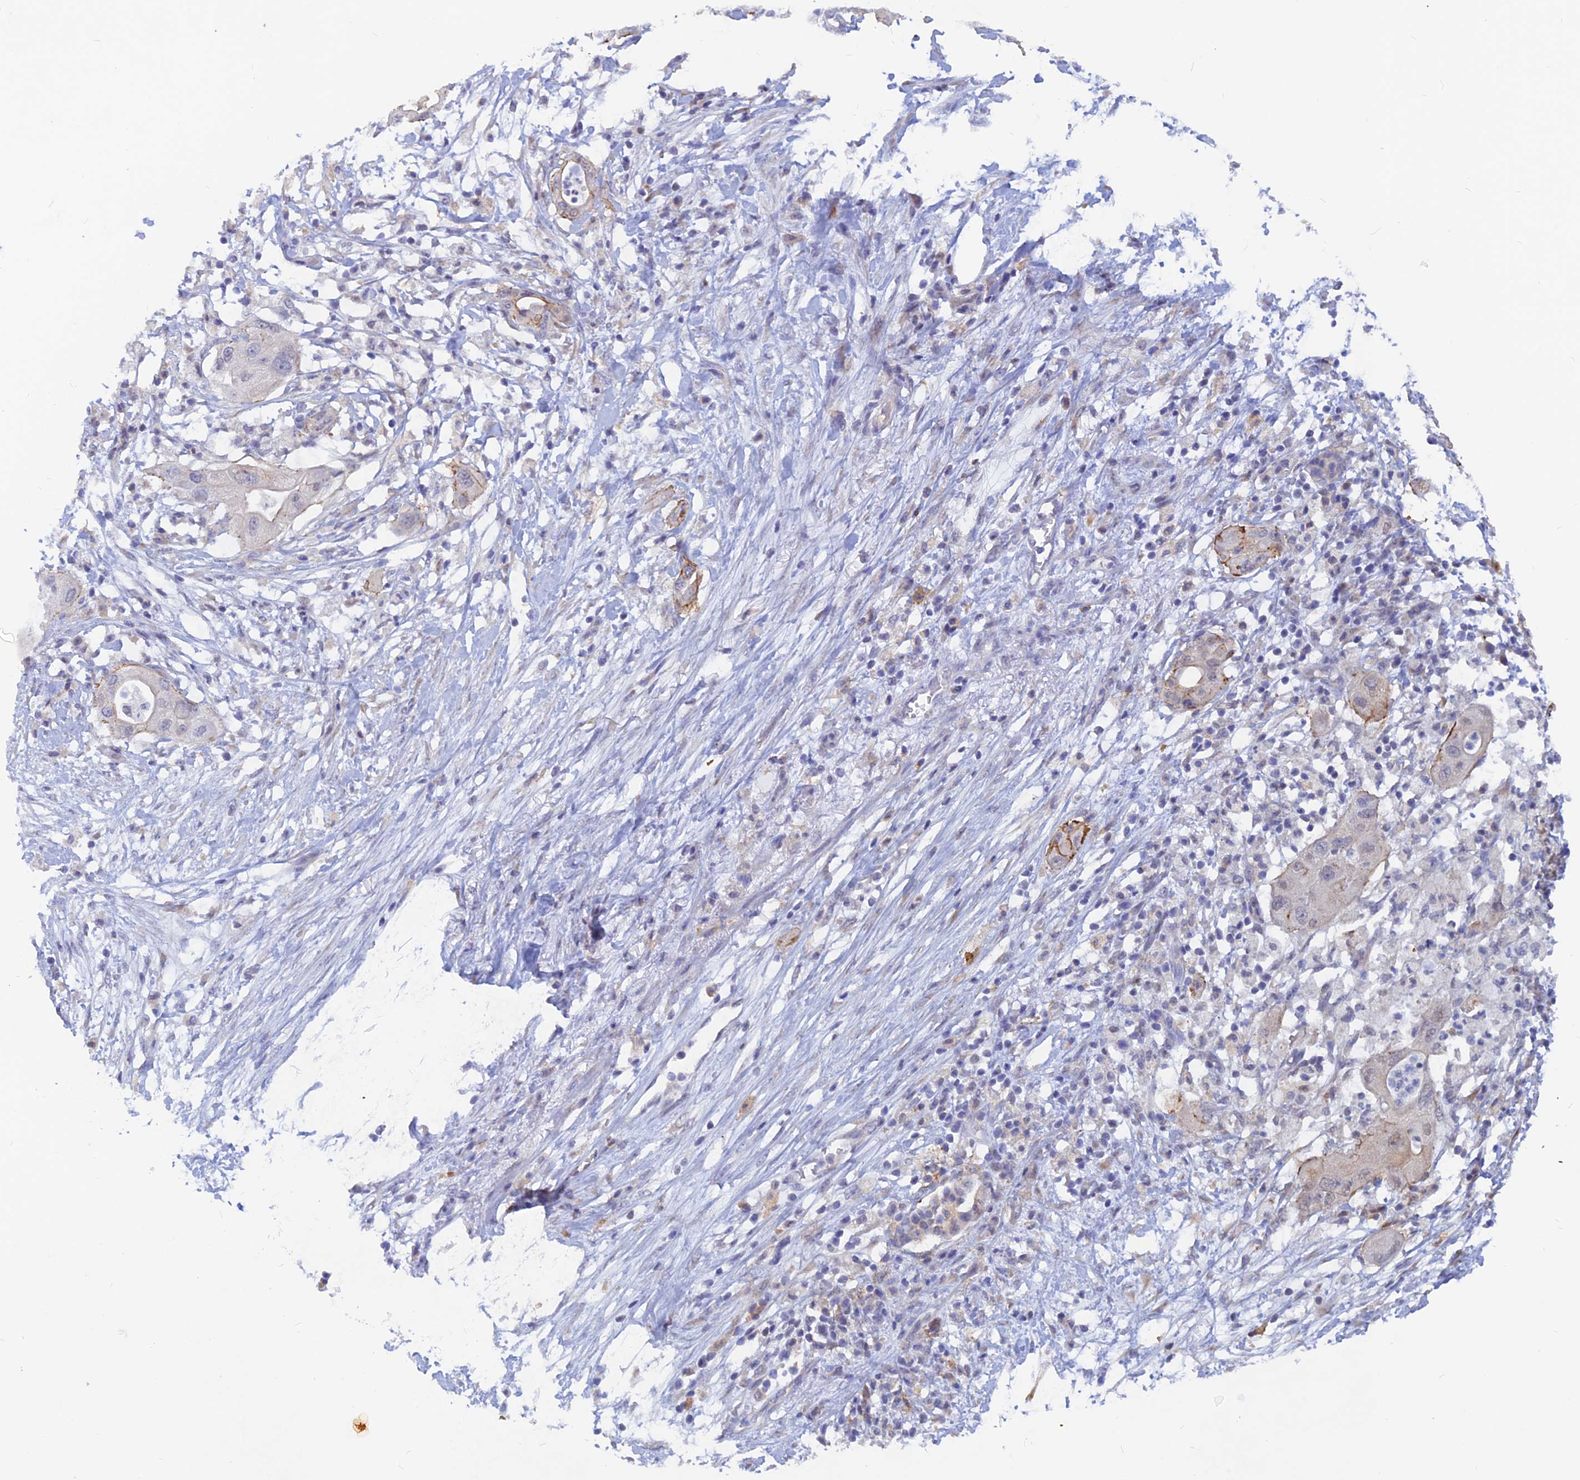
{"staining": {"intensity": "moderate", "quantity": "<25%", "location": "cytoplasmic/membranous,nuclear"}, "tissue": "pancreatic cancer", "cell_type": "Tumor cells", "image_type": "cancer", "snomed": [{"axis": "morphology", "description": "Adenocarcinoma, NOS"}, {"axis": "topography", "description": "Pancreas"}], "caption": "Immunohistochemistry photomicrograph of adenocarcinoma (pancreatic) stained for a protein (brown), which shows low levels of moderate cytoplasmic/membranous and nuclear positivity in about <25% of tumor cells.", "gene": "DNAJC16", "patient": {"sex": "male", "age": 68}}